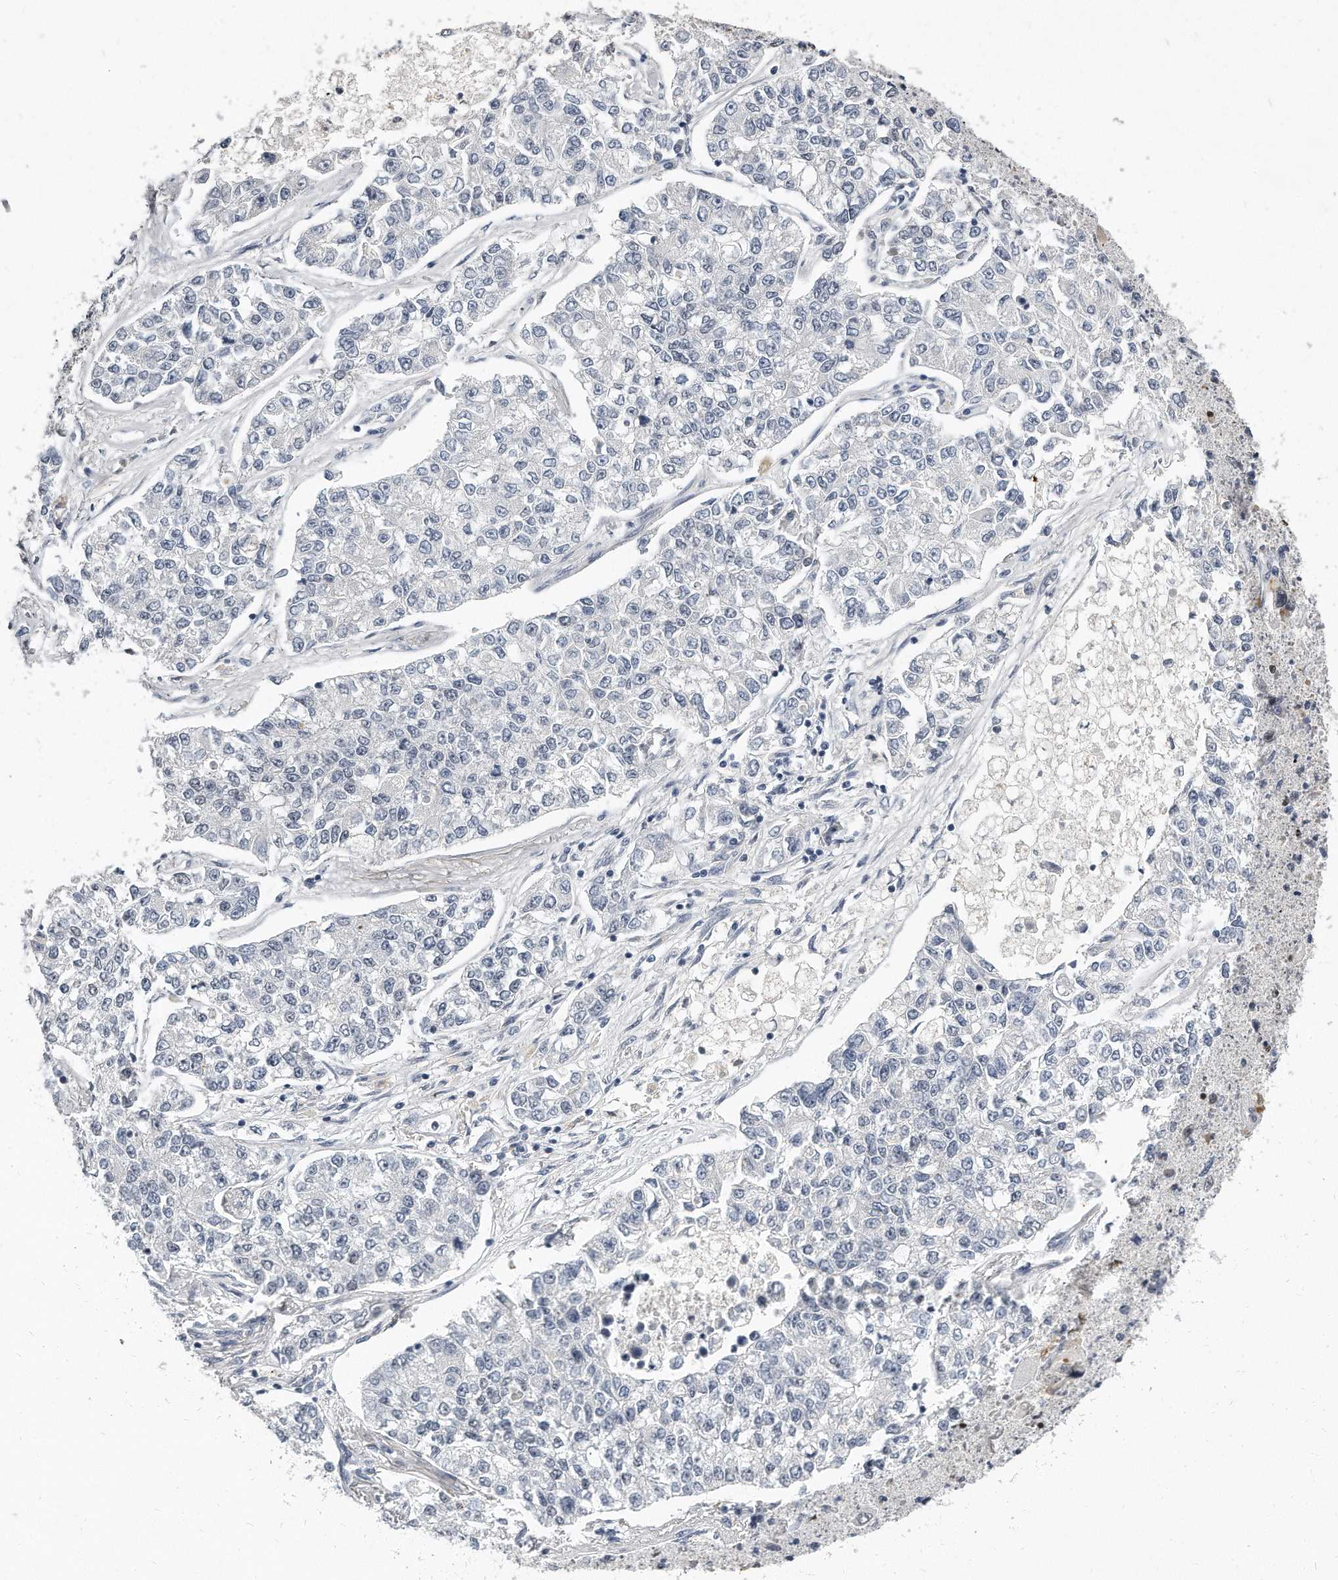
{"staining": {"intensity": "negative", "quantity": "none", "location": "none"}, "tissue": "lung cancer", "cell_type": "Tumor cells", "image_type": "cancer", "snomed": [{"axis": "morphology", "description": "Adenocarcinoma, NOS"}, {"axis": "topography", "description": "Lung"}], "caption": "Lung adenocarcinoma was stained to show a protein in brown. There is no significant positivity in tumor cells.", "gene": "CTBP2", "patient": {"sex": "male", "age": 49}}